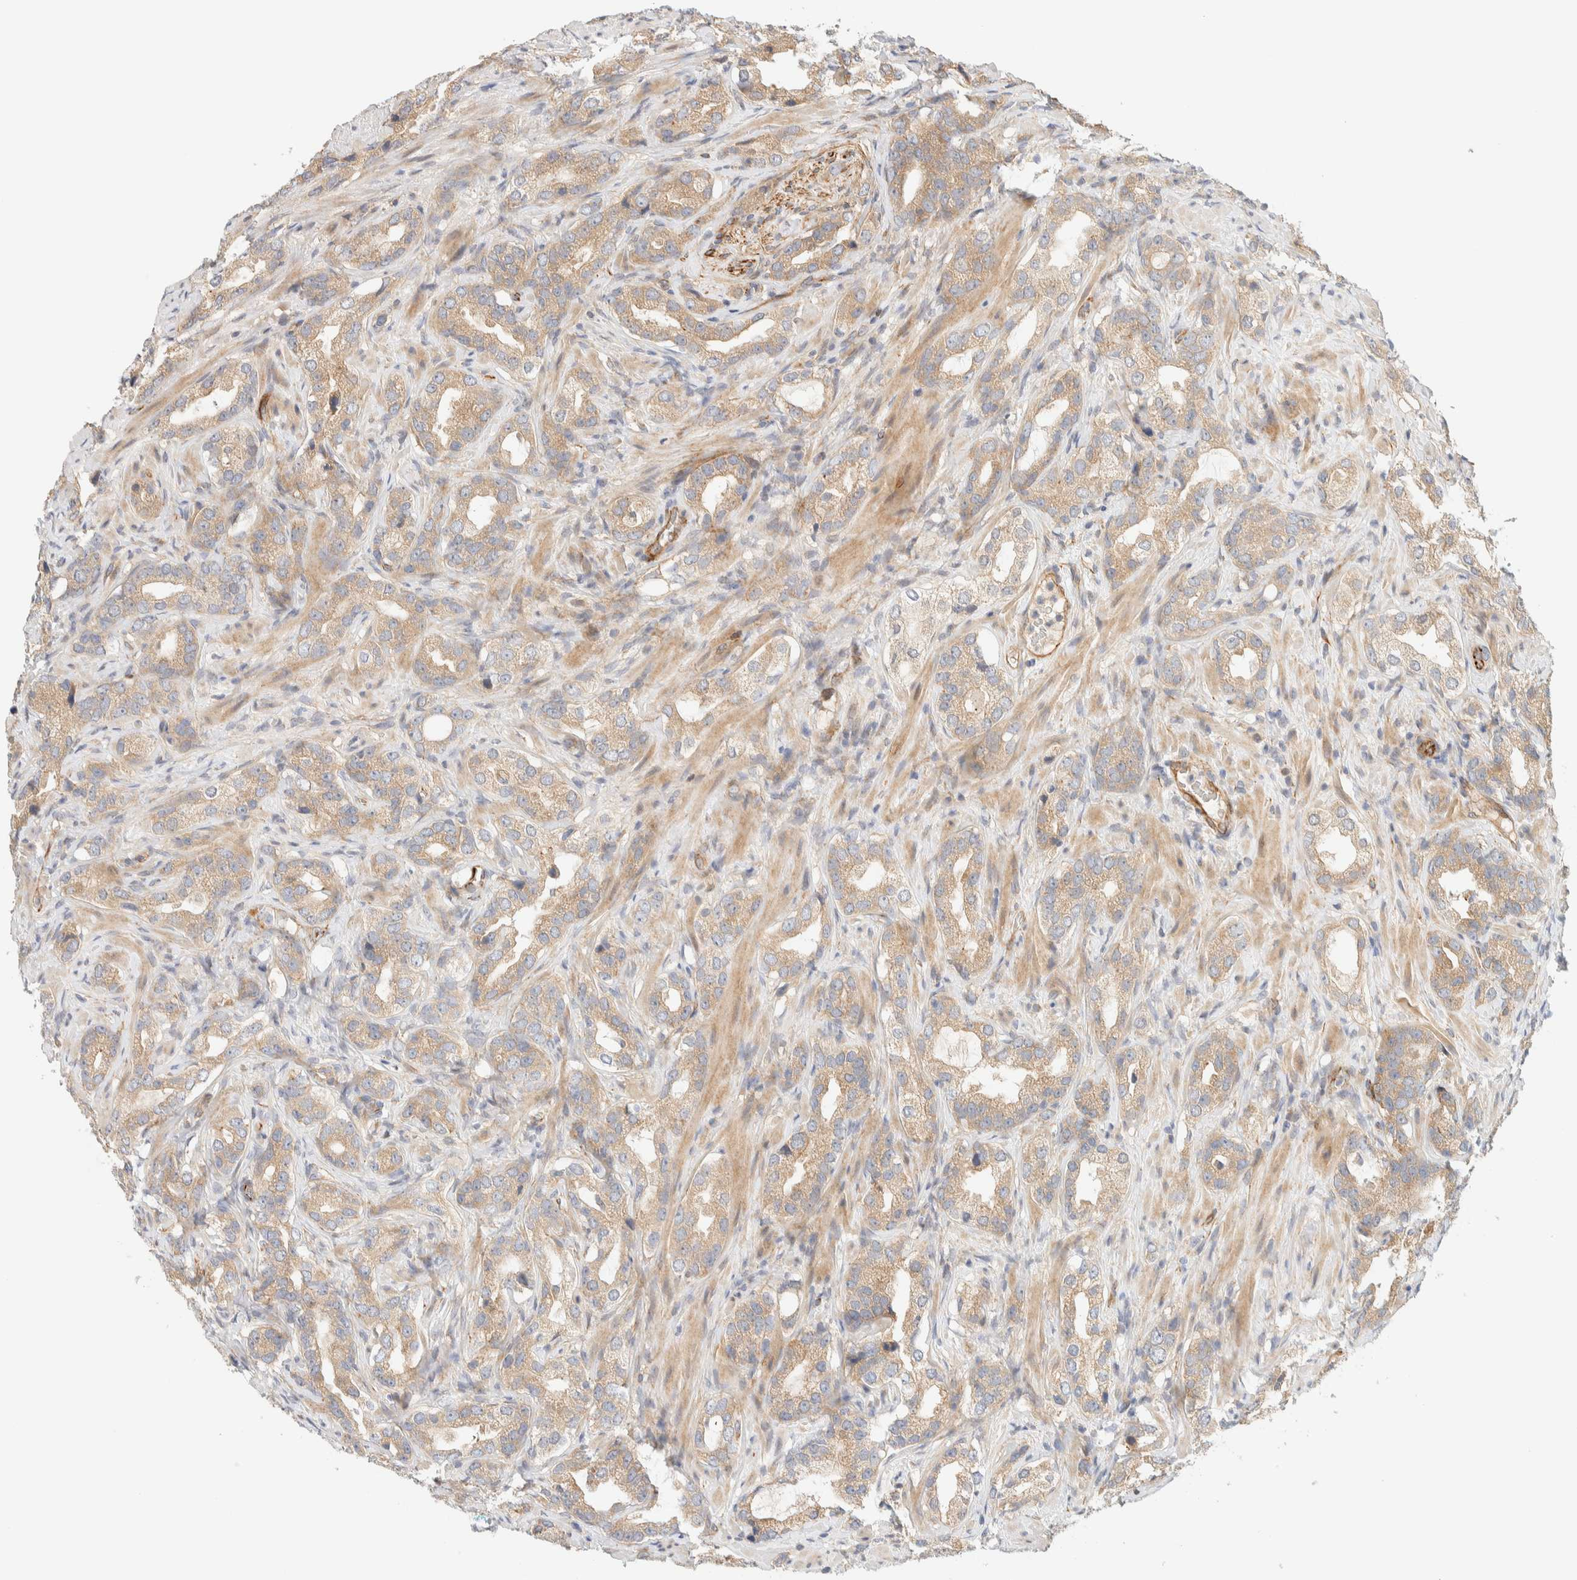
{"staining": {"intensity": "moderate", "quantity": ">75%", "location": "cytoplasmic/membranous"}, "tissue": "prostate cancer", "cell_type": "Tumor cells", "image_type": "cancer", "snomed": [{"axis": "morphology", "description": "Adenocarcinoma, High grade"}, {"axis": "topography", "description": "Prostate"}], "caption": "A medium amount of moderate cytoplasmic/membranous positivity is seen in about >75% of tumor cells in adenocarcinoma (high-grade) (prostate) tissue.", "gene": "FAT1", "patient": {"sex": "male", "age": 63}}